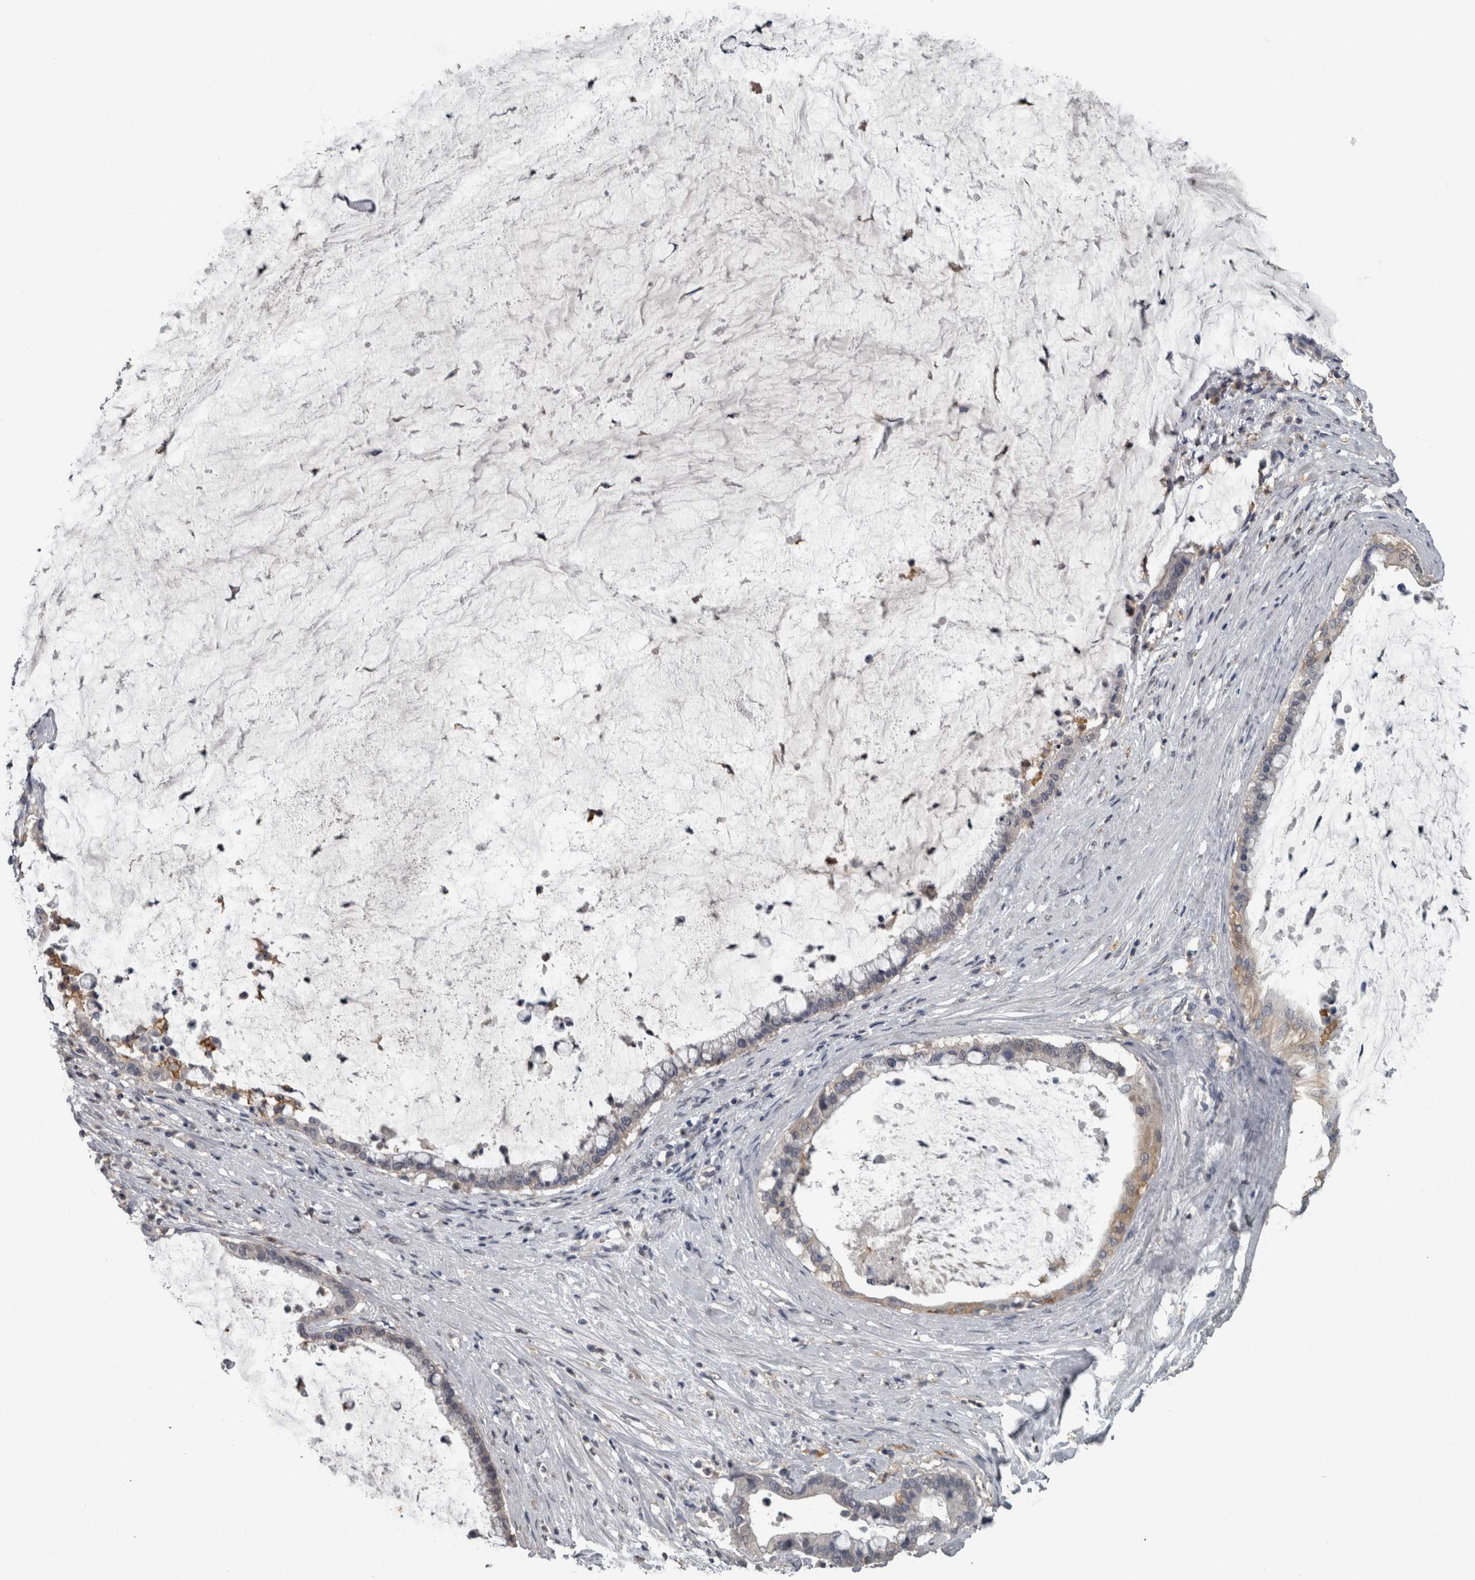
{"staining": {"intensity": "negative", "quantity": "none", "location": "none"}, "tissue": "pancreatic cancer", "cell_type": "Tumor cells", "image_type": "cancer", "snomed": [{"axis": "morphology", "description": "Adenocarcinoma, NOS"}, {"axis": "topography", "description": "Pancreas"}], "caption": "A high-resolution image shows immunohistochemistry (IHC) staining of pancreatic cancer (adenocarcinoma), which shows no significant expression in tumor cells.", "gene": "PIK3AP1", "patient": {"sex": "male", "age": 41}}